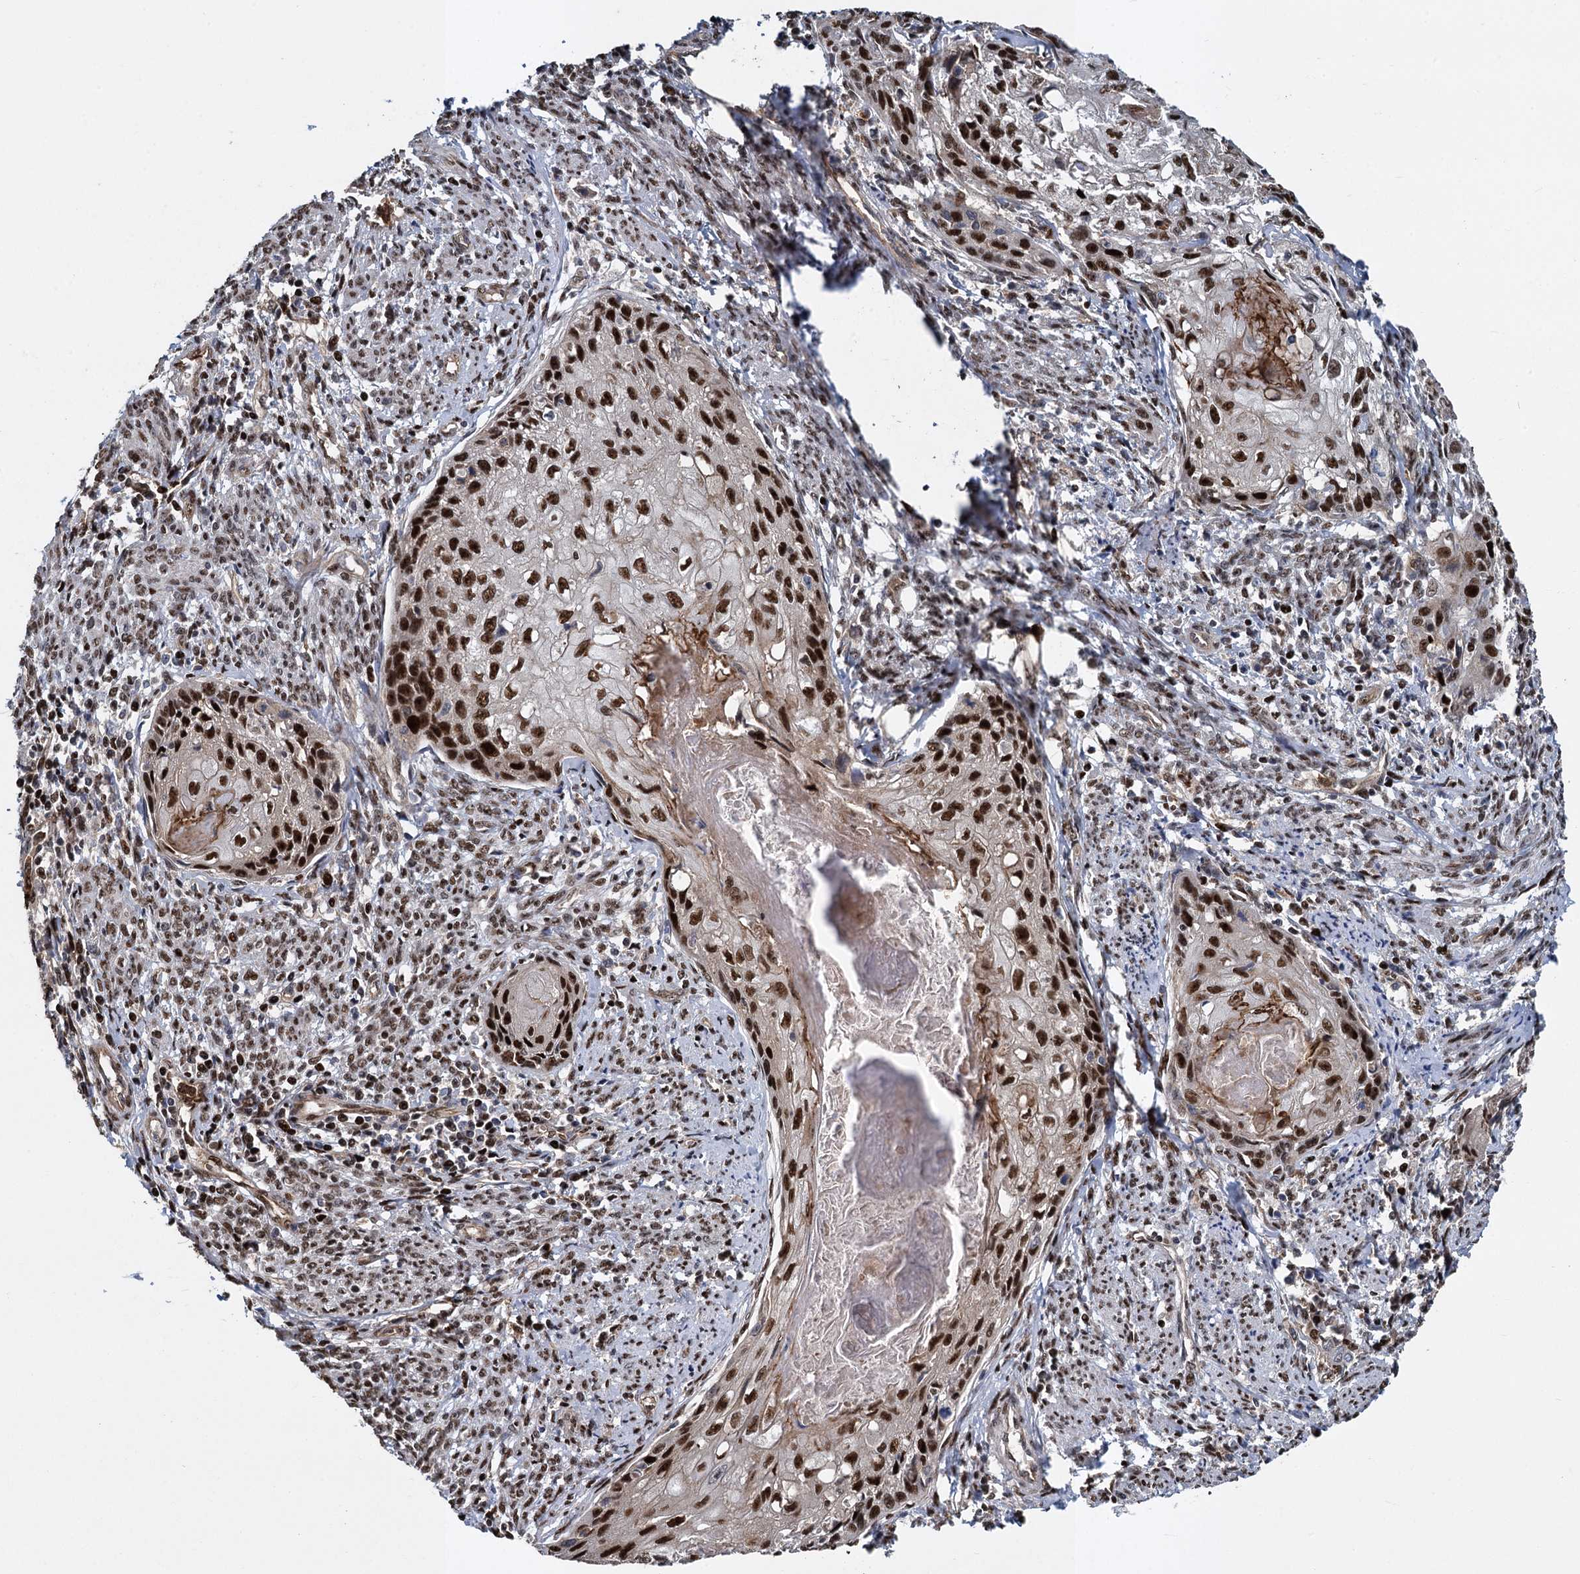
{"staining": {"intensity": "strong", "quantity": ">75%", "location": "nuclear"}, "tissue": "cervical cancer", "cell_type": "Tumor cells", "image_type": "cancer", "snomed": [{"axis": "morphology", "description": "Squamous cell carcinoma, NOS"}, {"axis": "topography", "description": "Cervix"}], "caption": "Human cervical cancer stained with a brown dye exhibits strong nuclear positive expression in about >75% of tumor cells.", "gene": "ANKRD49", "patient": {"sex": "female", "age": 67}}